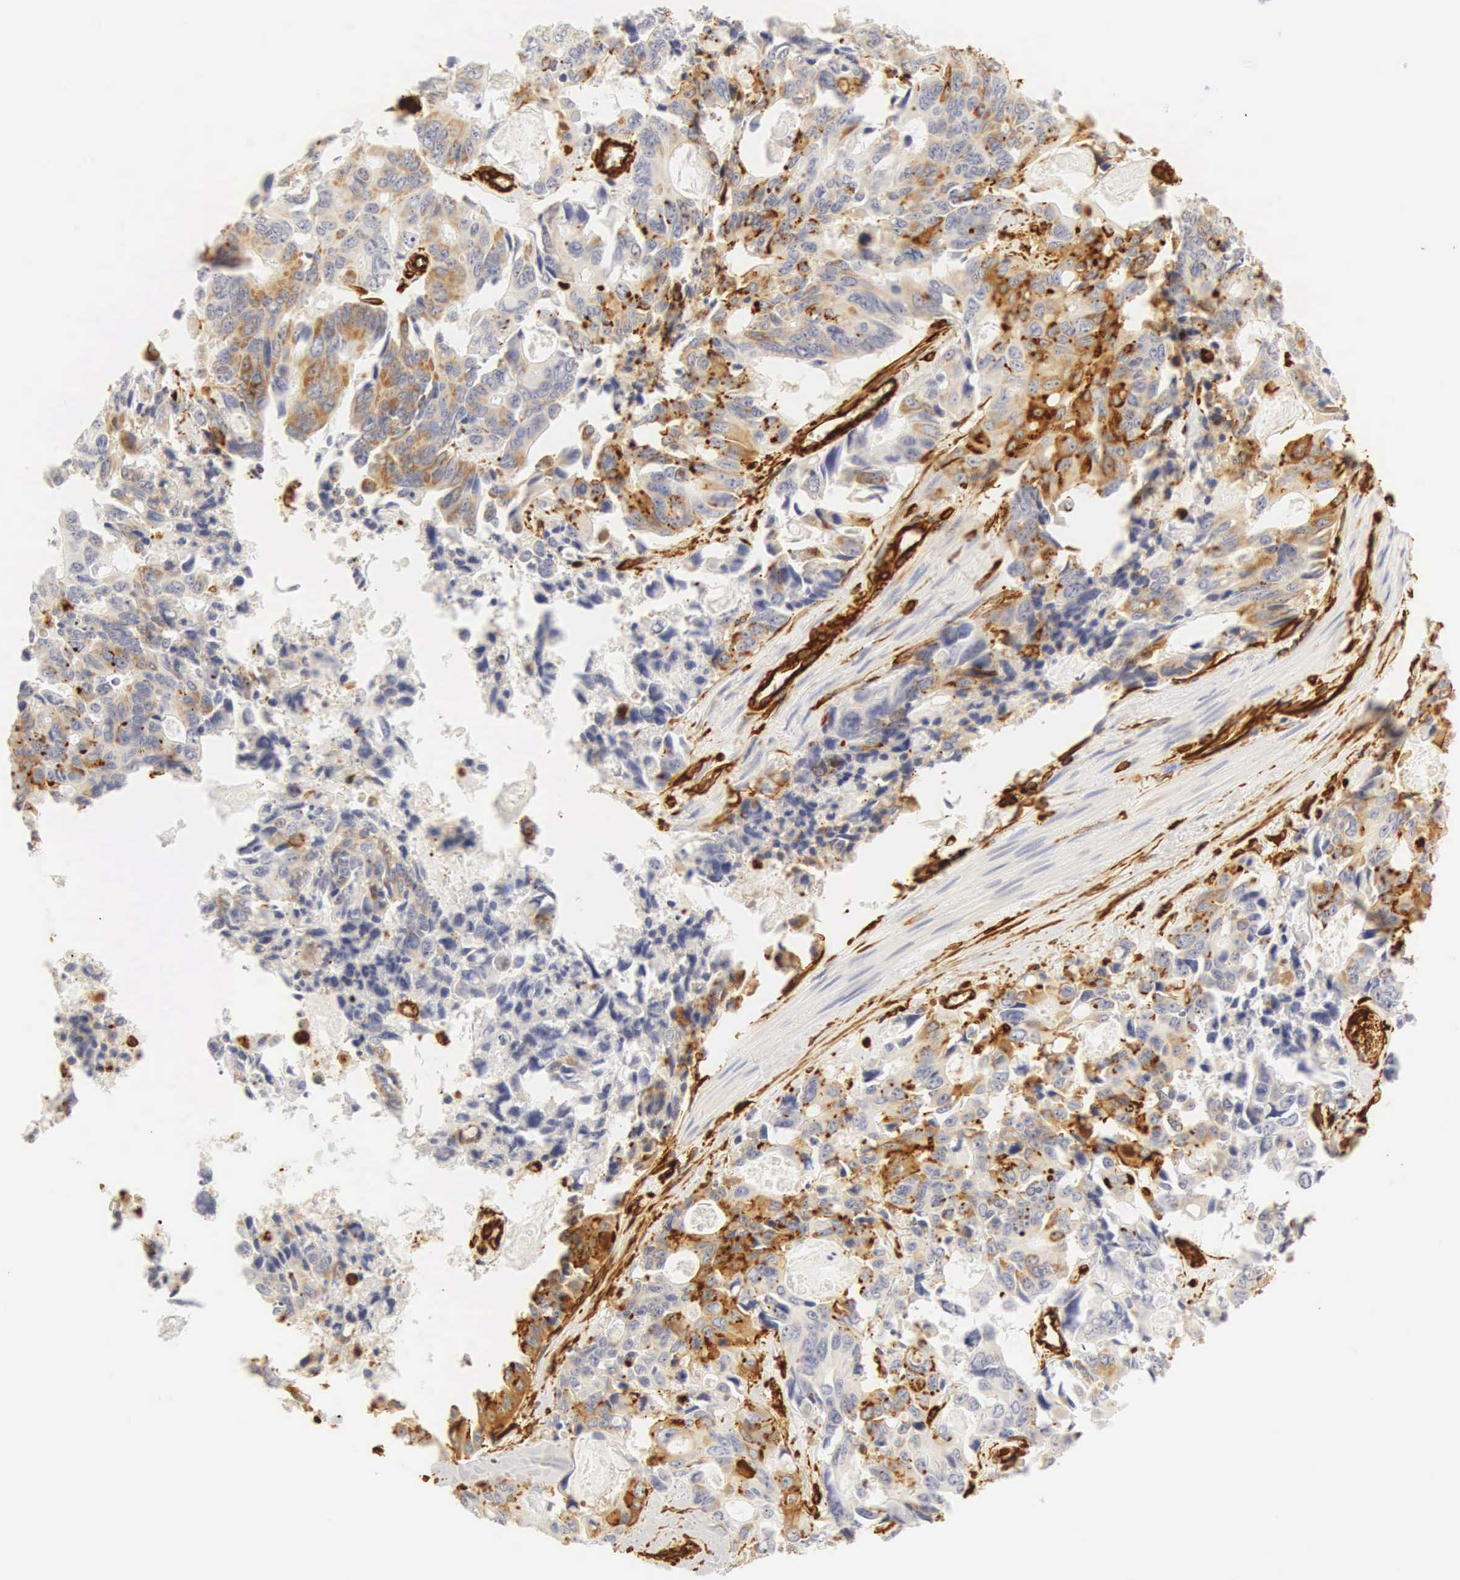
{"staining": {"intensity": "weak", "quantity": "25%-75%", "location": "cytoplasmic/membranous"}, "tissue": "colorectal cancer", "cell_type": "Tumor cells", "image_type": "cancer", "snomed": [{"axis": "morphology", "description": "Adenocarcinoma, NOS"}, {"axis": "topography", "description": "Rectum"}], "caption": "A brown stain shows weak cytoplasmic/membranous expression of a protein in adenocarcinoma (colorectal) tumor cells.", "gene": "VIM", "patient": {"sex": "male", "age": 76}}